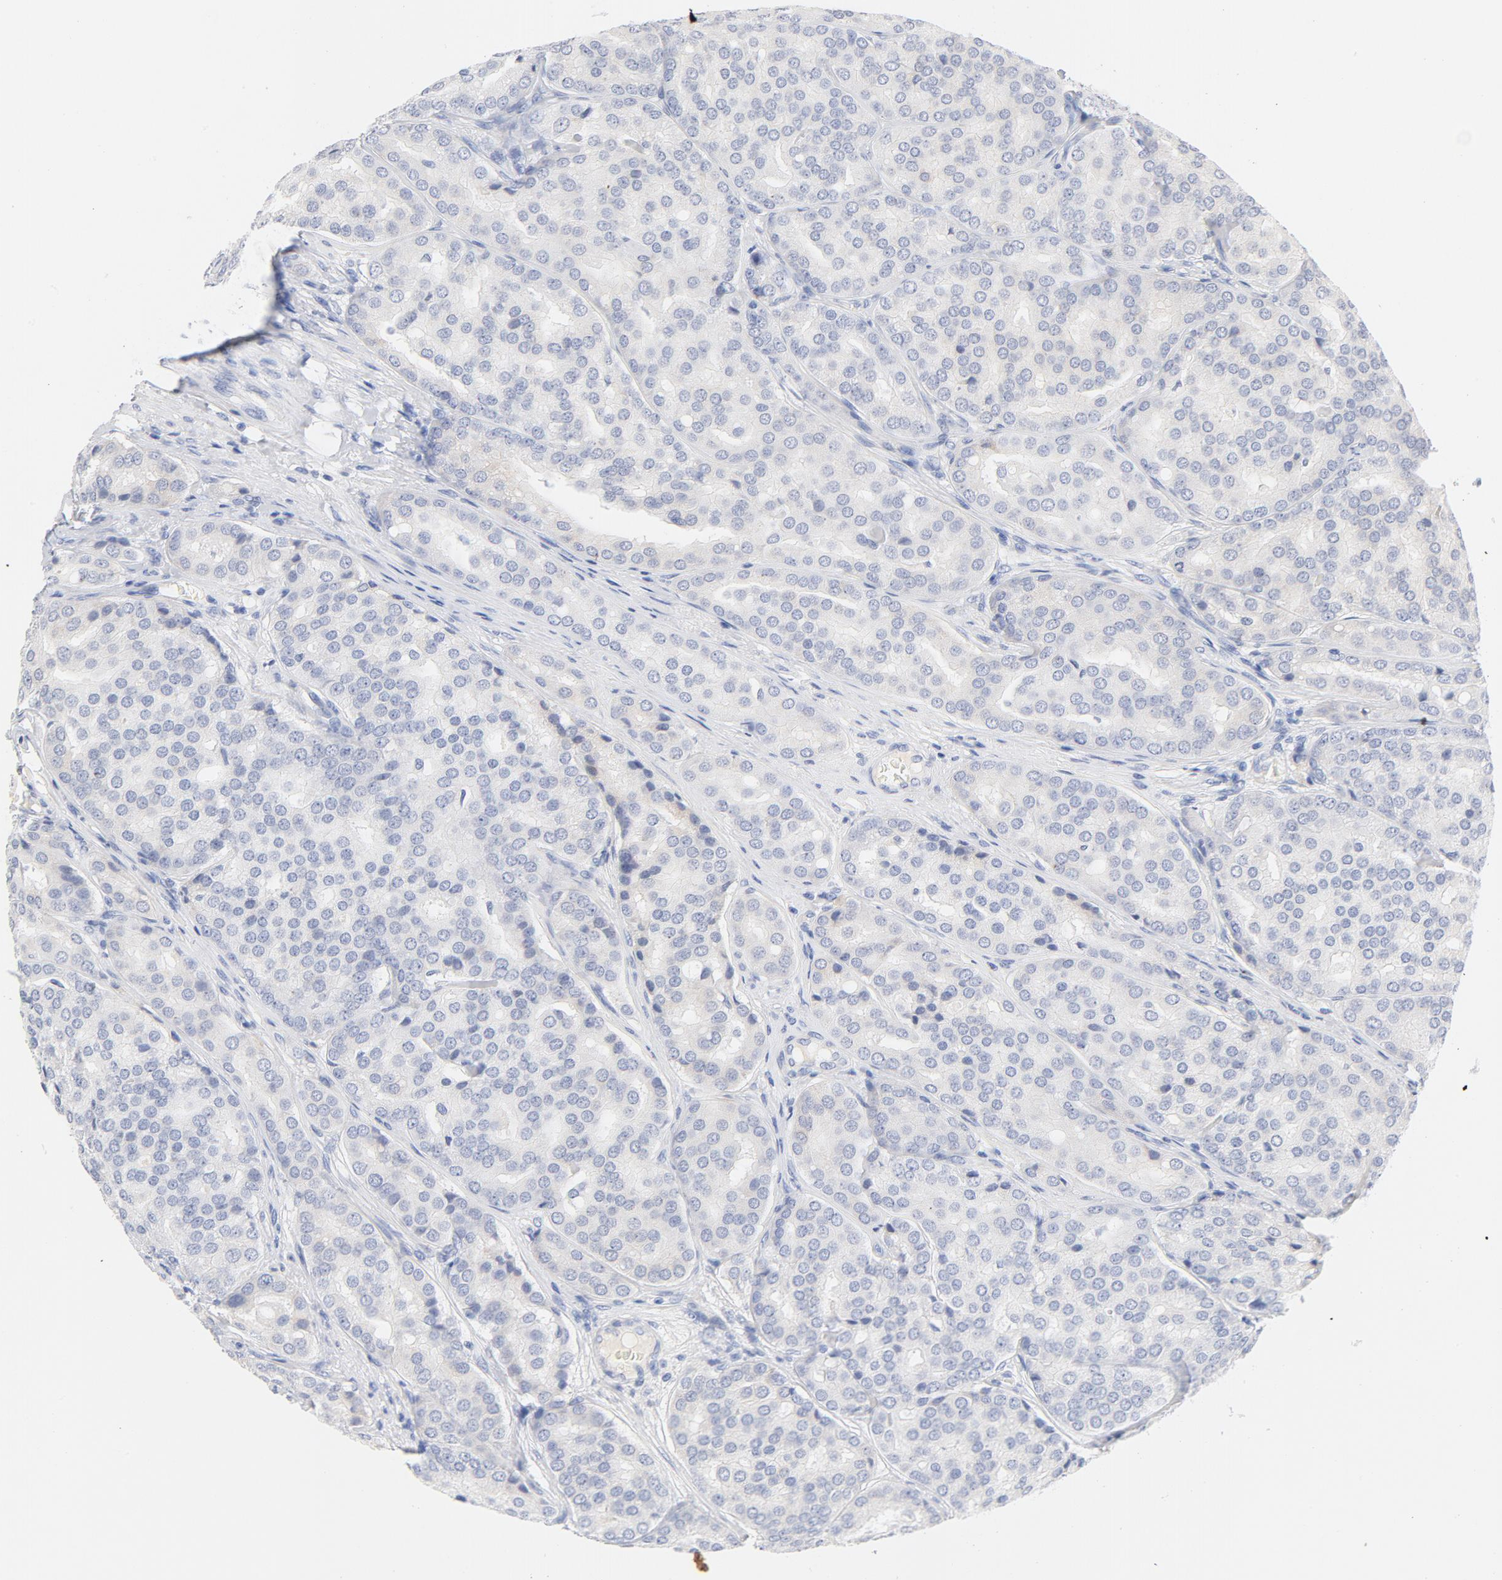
{"staining": {"intensity": "negative", "quantity": "none", "location": "none"}, "tissue": "prostate cancer", "cell_type": "Tumor cells", "image_type": "cancer", "snomed": [{"axis": "morphology", "description": "Adenocarcinoma, High grade"}, {"axis": "topography", "description": "Prostate"}], "caption": "A high-resolution micrograph shows IHC staining of prostate cancer (adenocarcinoma (high-grade)), which shows no significant positivity in tumor cells.", "gene": "FGFR3", "patient": {"sex": "male", "age": 64}}